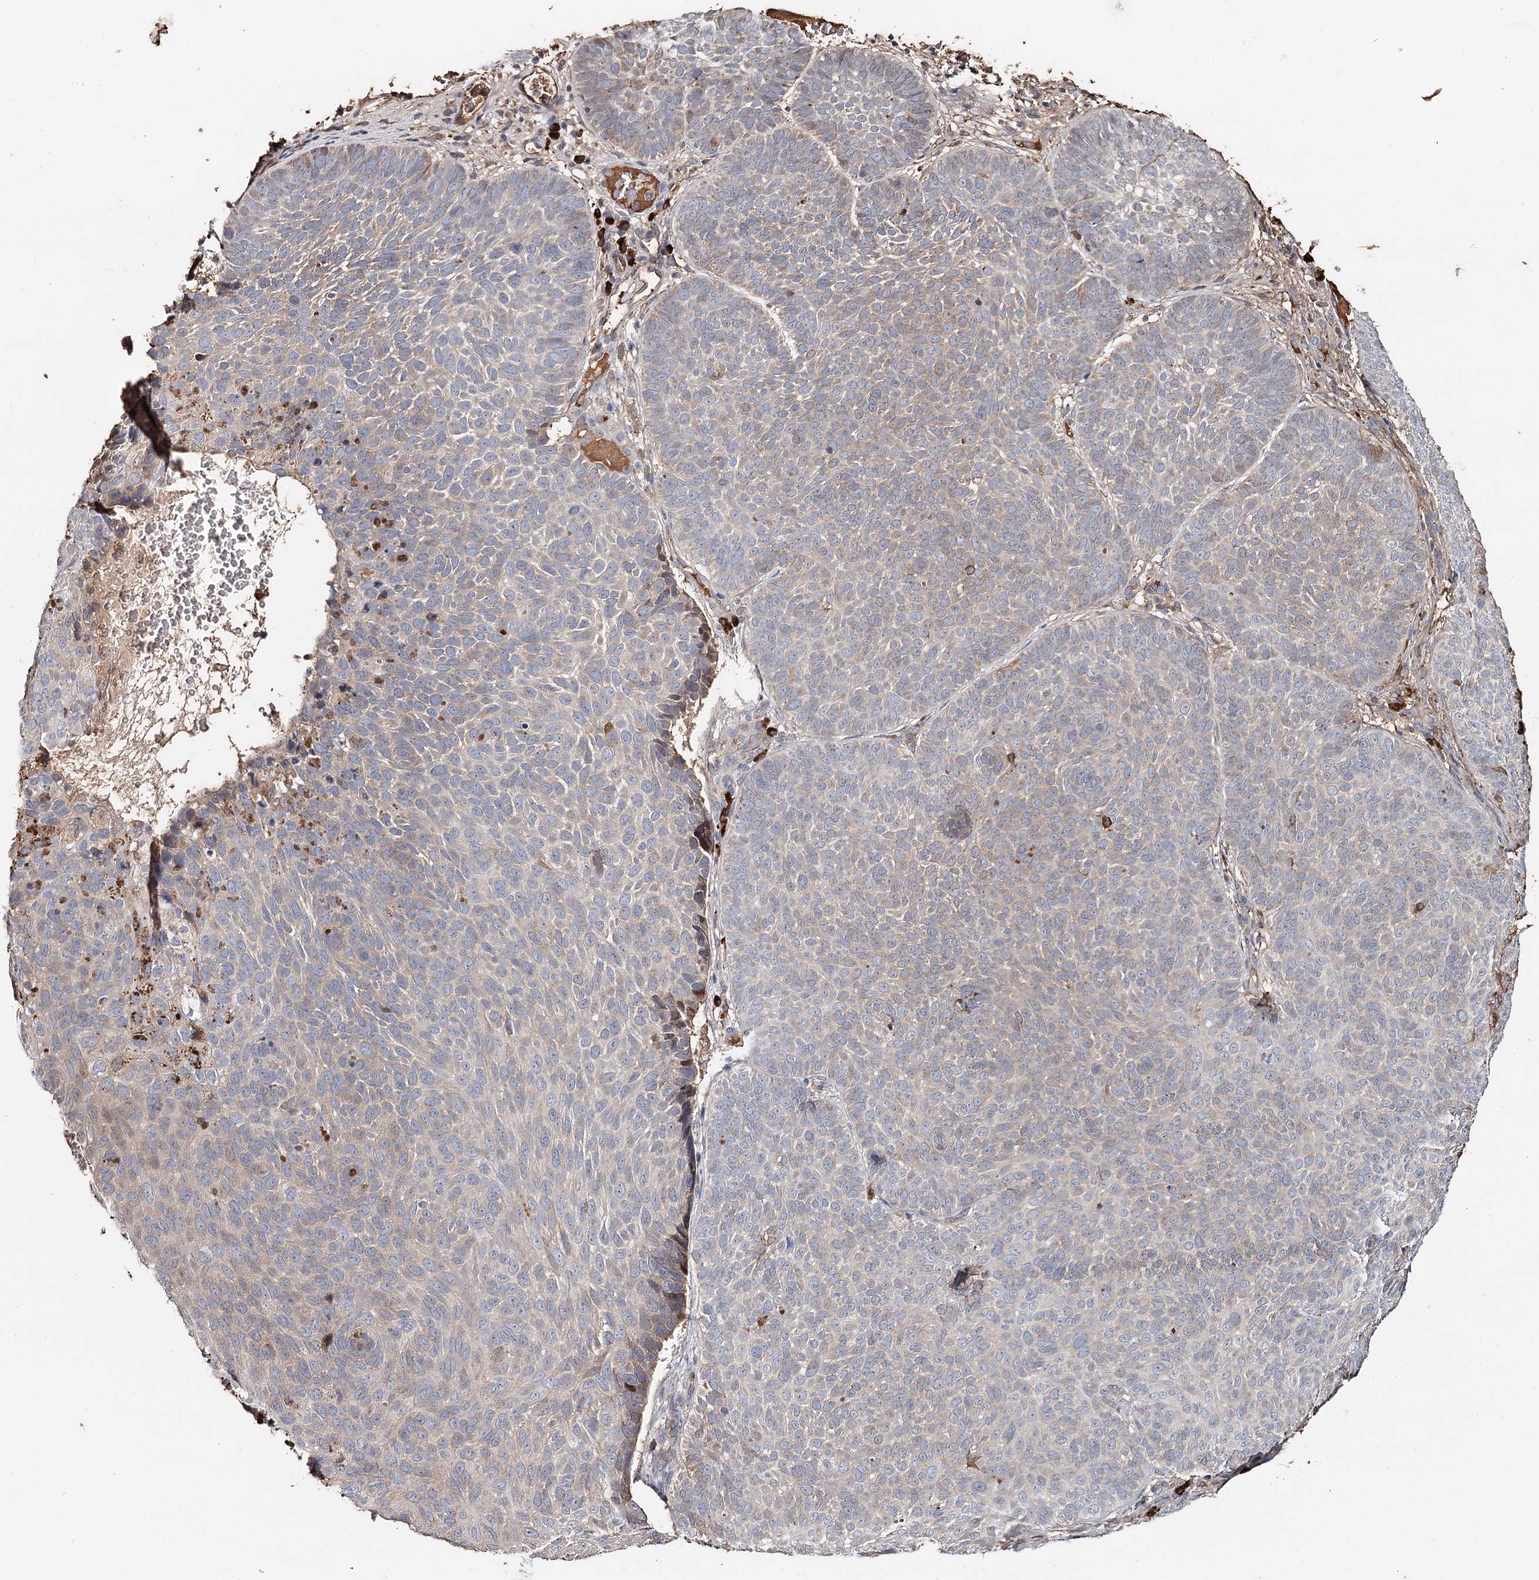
{"staining": {"intensity": "weak", "quantity": "25%-75%", "location": "cytoplasmic/membranous"}, "tissue": "skin cancer", "cell_type": "Tumor cells", "image_type": "cancer", "snomed": [{"axis": "morphology", "description": "Basal cell carcinoma"}, {"axis": "topography", "description": "Skin"}], "caption": "Basal cell carcinoma (skin) tissue displays weak cytoplasmic/membranous staining in about 25%-75% of tumor cells Using DAB (3,3'-diaminobenzidine) (brown) and hematoxylin (blue) stains, captured at high magnification using brightfield microscopy.", "gene": "SYVN1", "patient": {"sex": "male", "age": 85}}